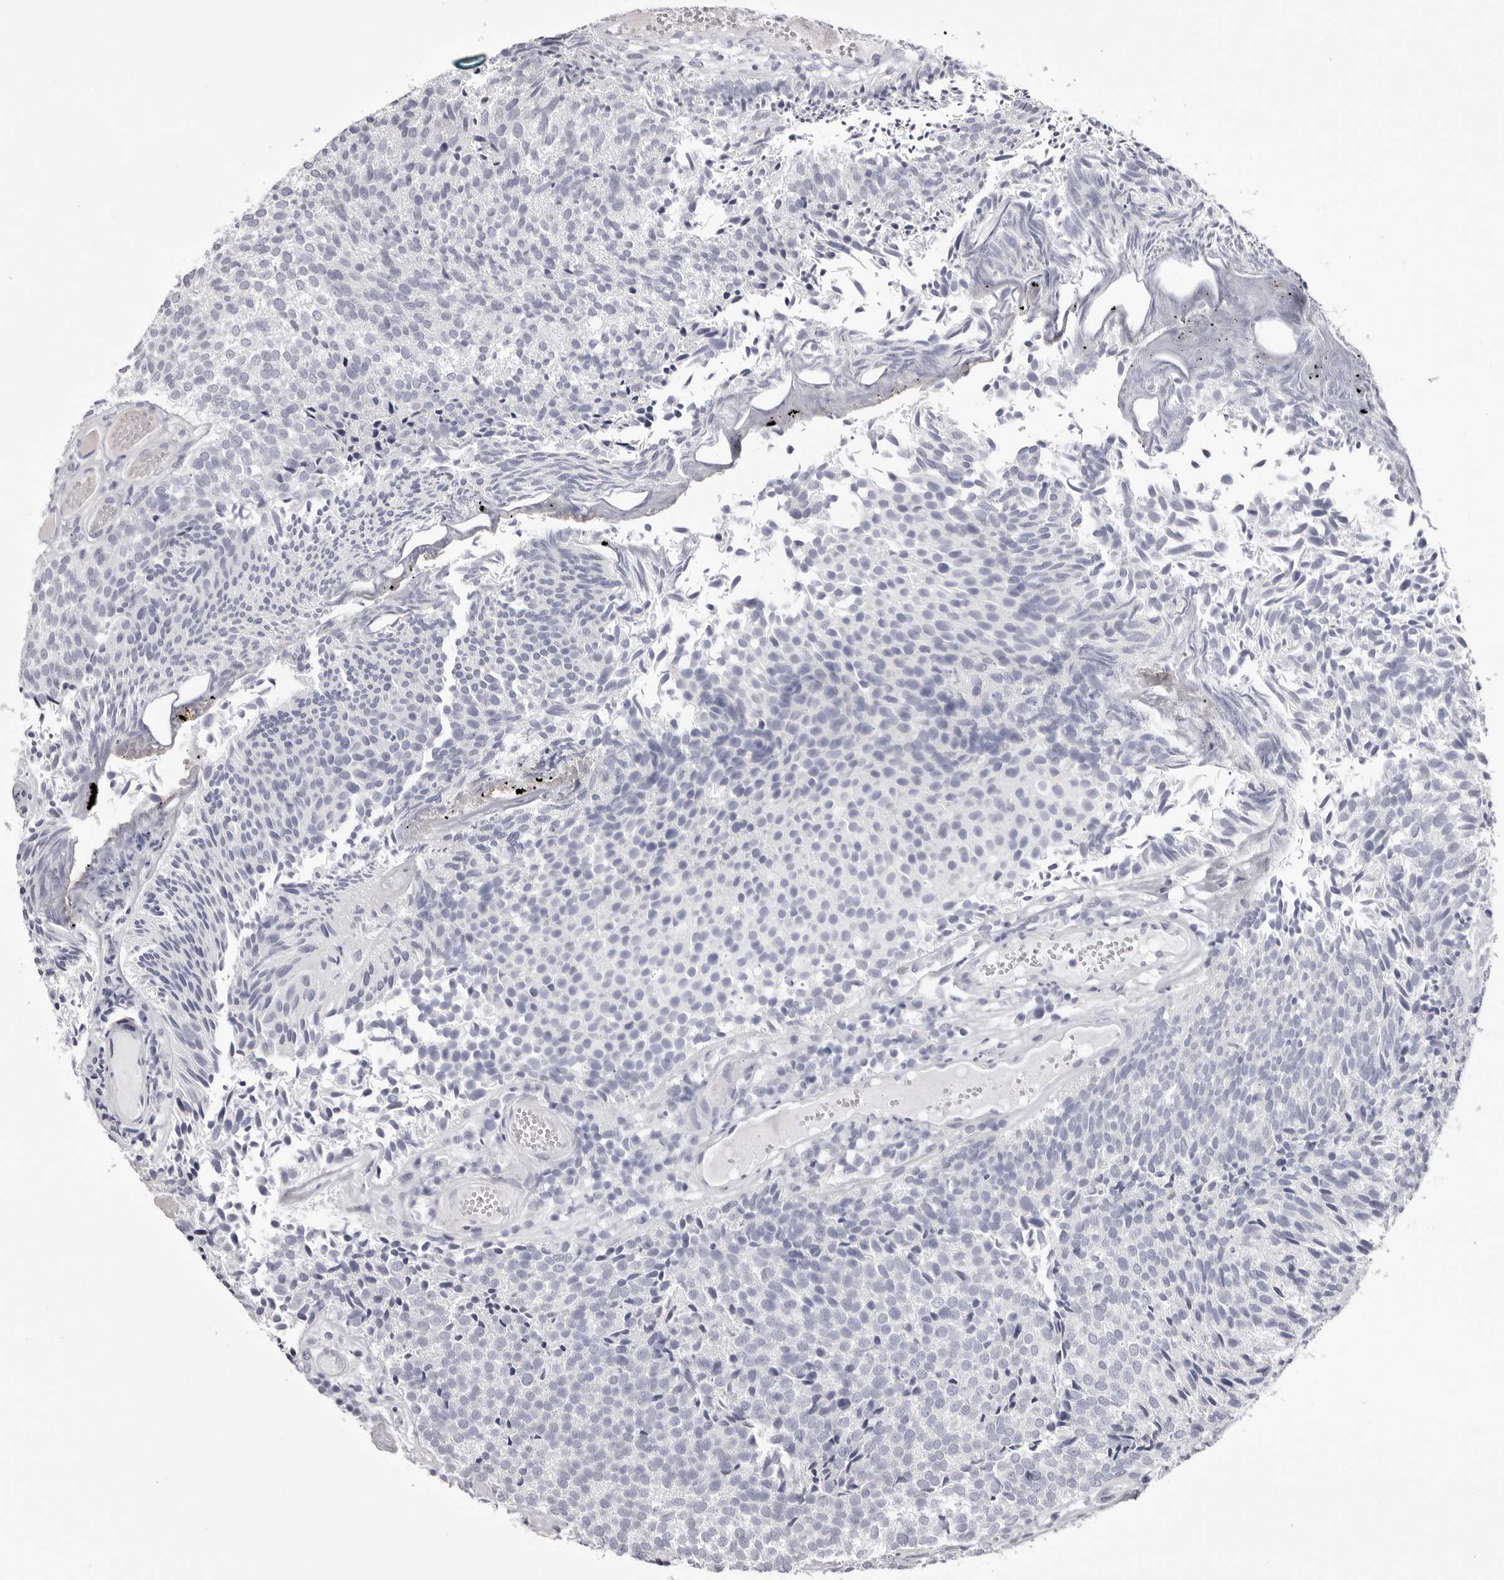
{"staining": {"intensity": "negative", "quantity": "none", "location": "none"}, "tissue": "urothelial cancer", "cell_type": "Tumor cells", "image_type": "cancer", "snomed": [{"axis": "morphology", "description": "Urothelial carcinoma, Low grade"}, {"axis": "topography", "description": "Urinary bladder"}], "caption": "DAB immunohistochemical staining of human low-grade urothelial carcinoma shows no significant expression in tumor cells.", "gene": "LPO", "patient": {"sex": "male", "age": 86}}